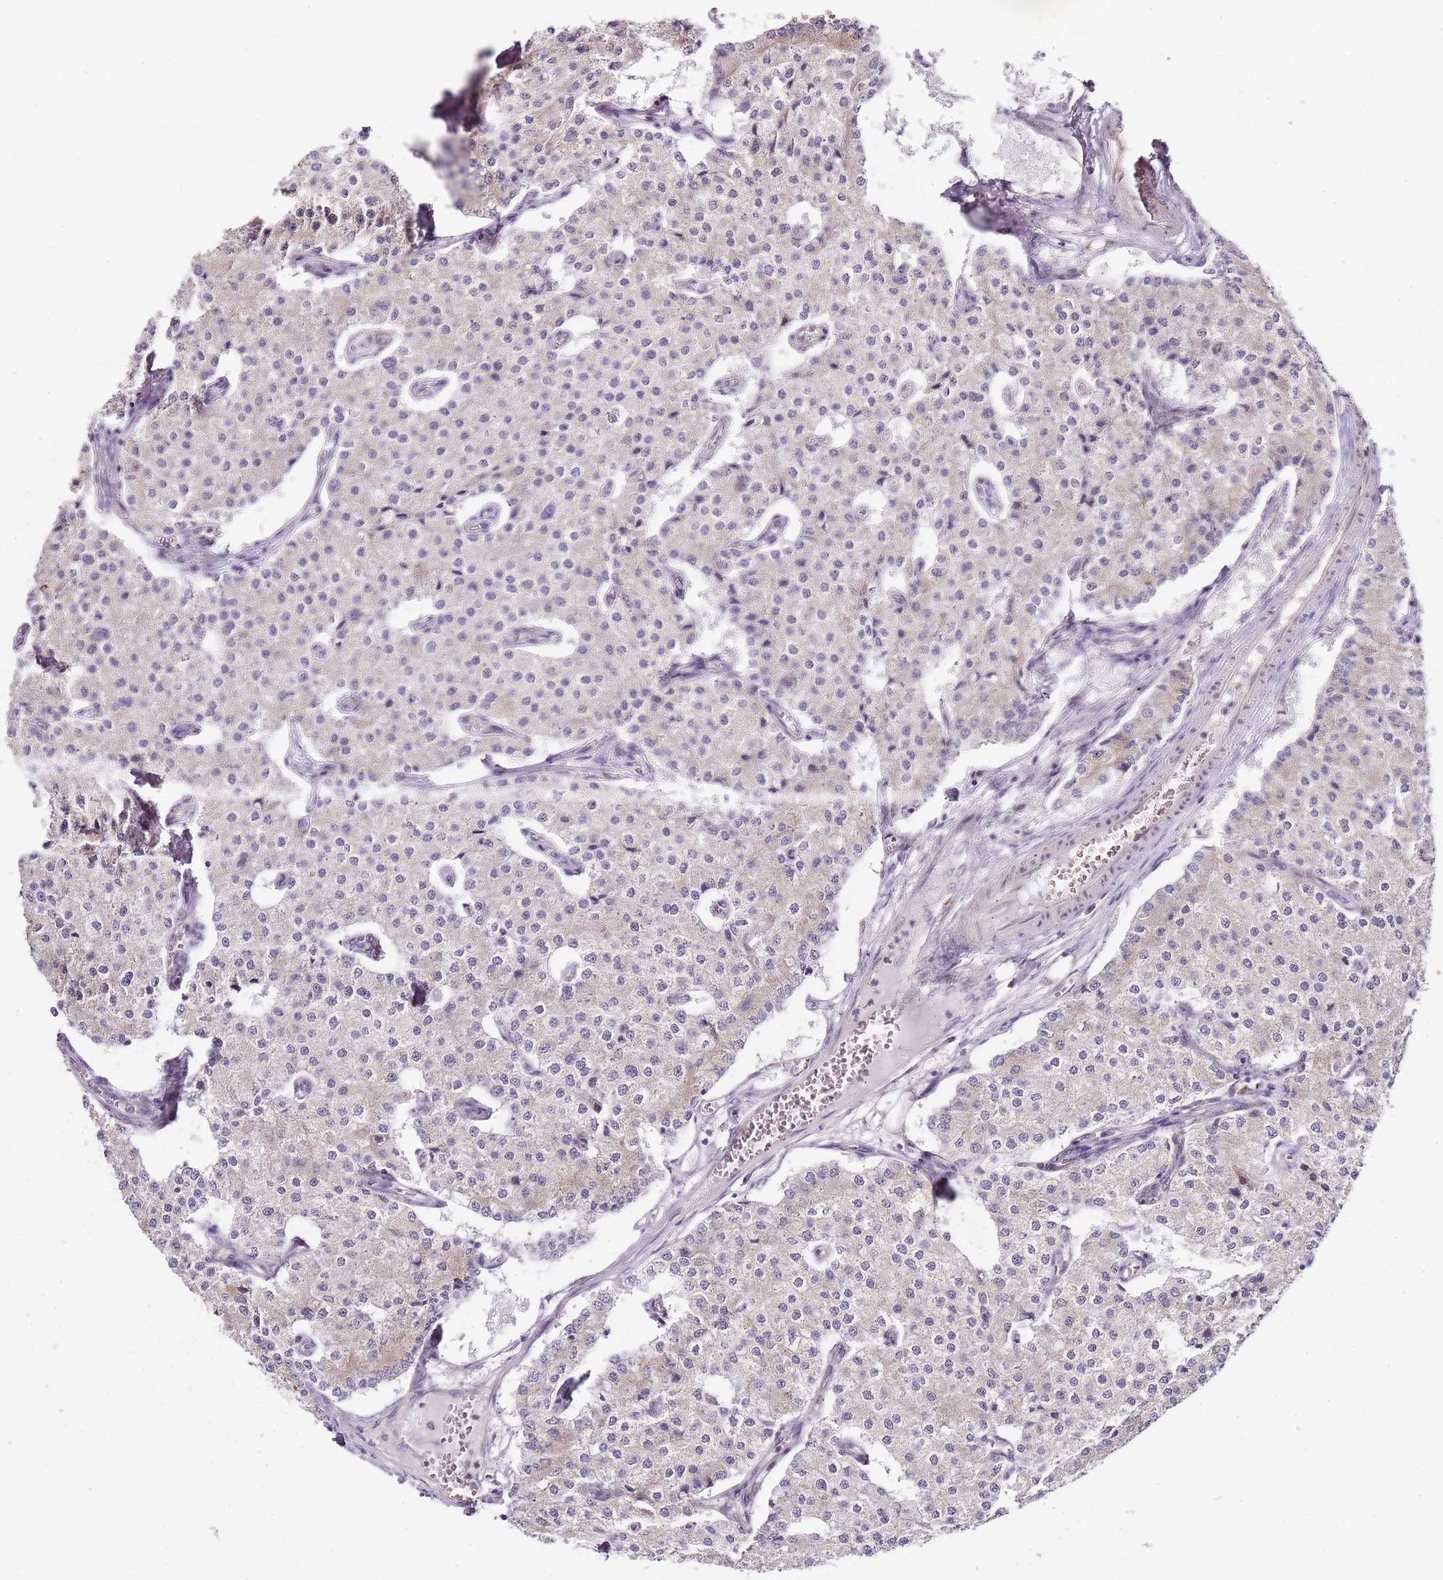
{"staining": {"intensity": "negative", "quantity": "none", "location": "none"}, "tissue": "carcinoid", "cell_type": "Tumor cells", "image_type": "cancer", "snomed": [{"axis": "morphology", "description": "Carcinoid, malignant, NOS"}, {"axis": "topography", "description": "Colon"}], "caption": "Histopathology image shows no protein positivity in tumor cells of carcinoid tissue.", "gene": "TBC1D9", "patient": {"sex": "female", "age": 52}}